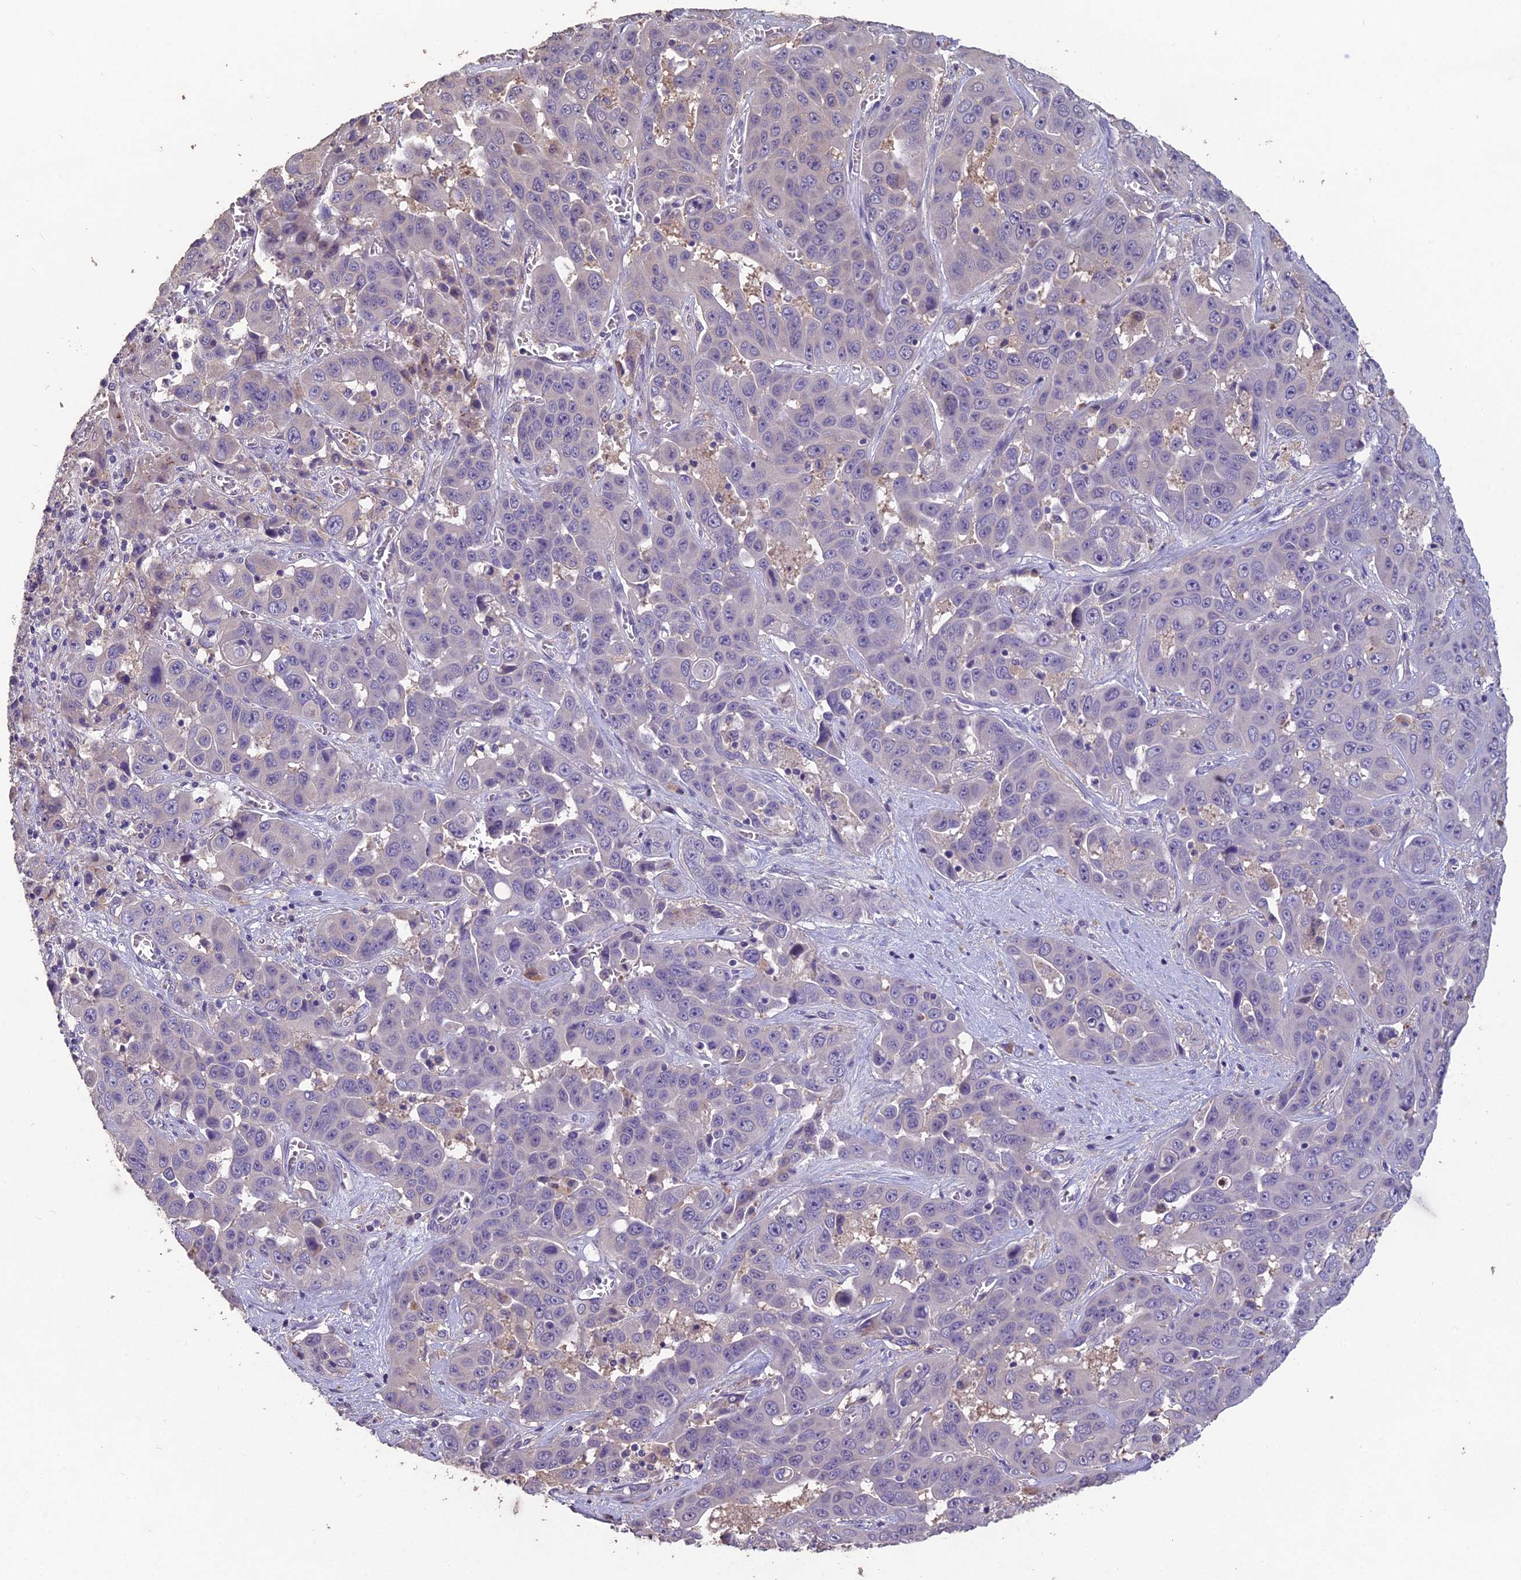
{"staining": {"intensity": "negative", "quantity": "none", "location": "none"}, "tissue": "liver cancer", "cell_type": "Tumor cells", "image_type": "cancer", "snomed": [{"axis": "morphology", "description": "Cholangiocarcinoma"}, {"axis": "topography", "description": "Liver"}], "caption": "The IHC micrograph has no significant positivity in tumor cells of cholangiocarcinoma (liver) tissue. (IHC, brightfield microscopy, high magnification).", "gene": "CEACAM16", "patient": {"sex": "female", "age": 52}}